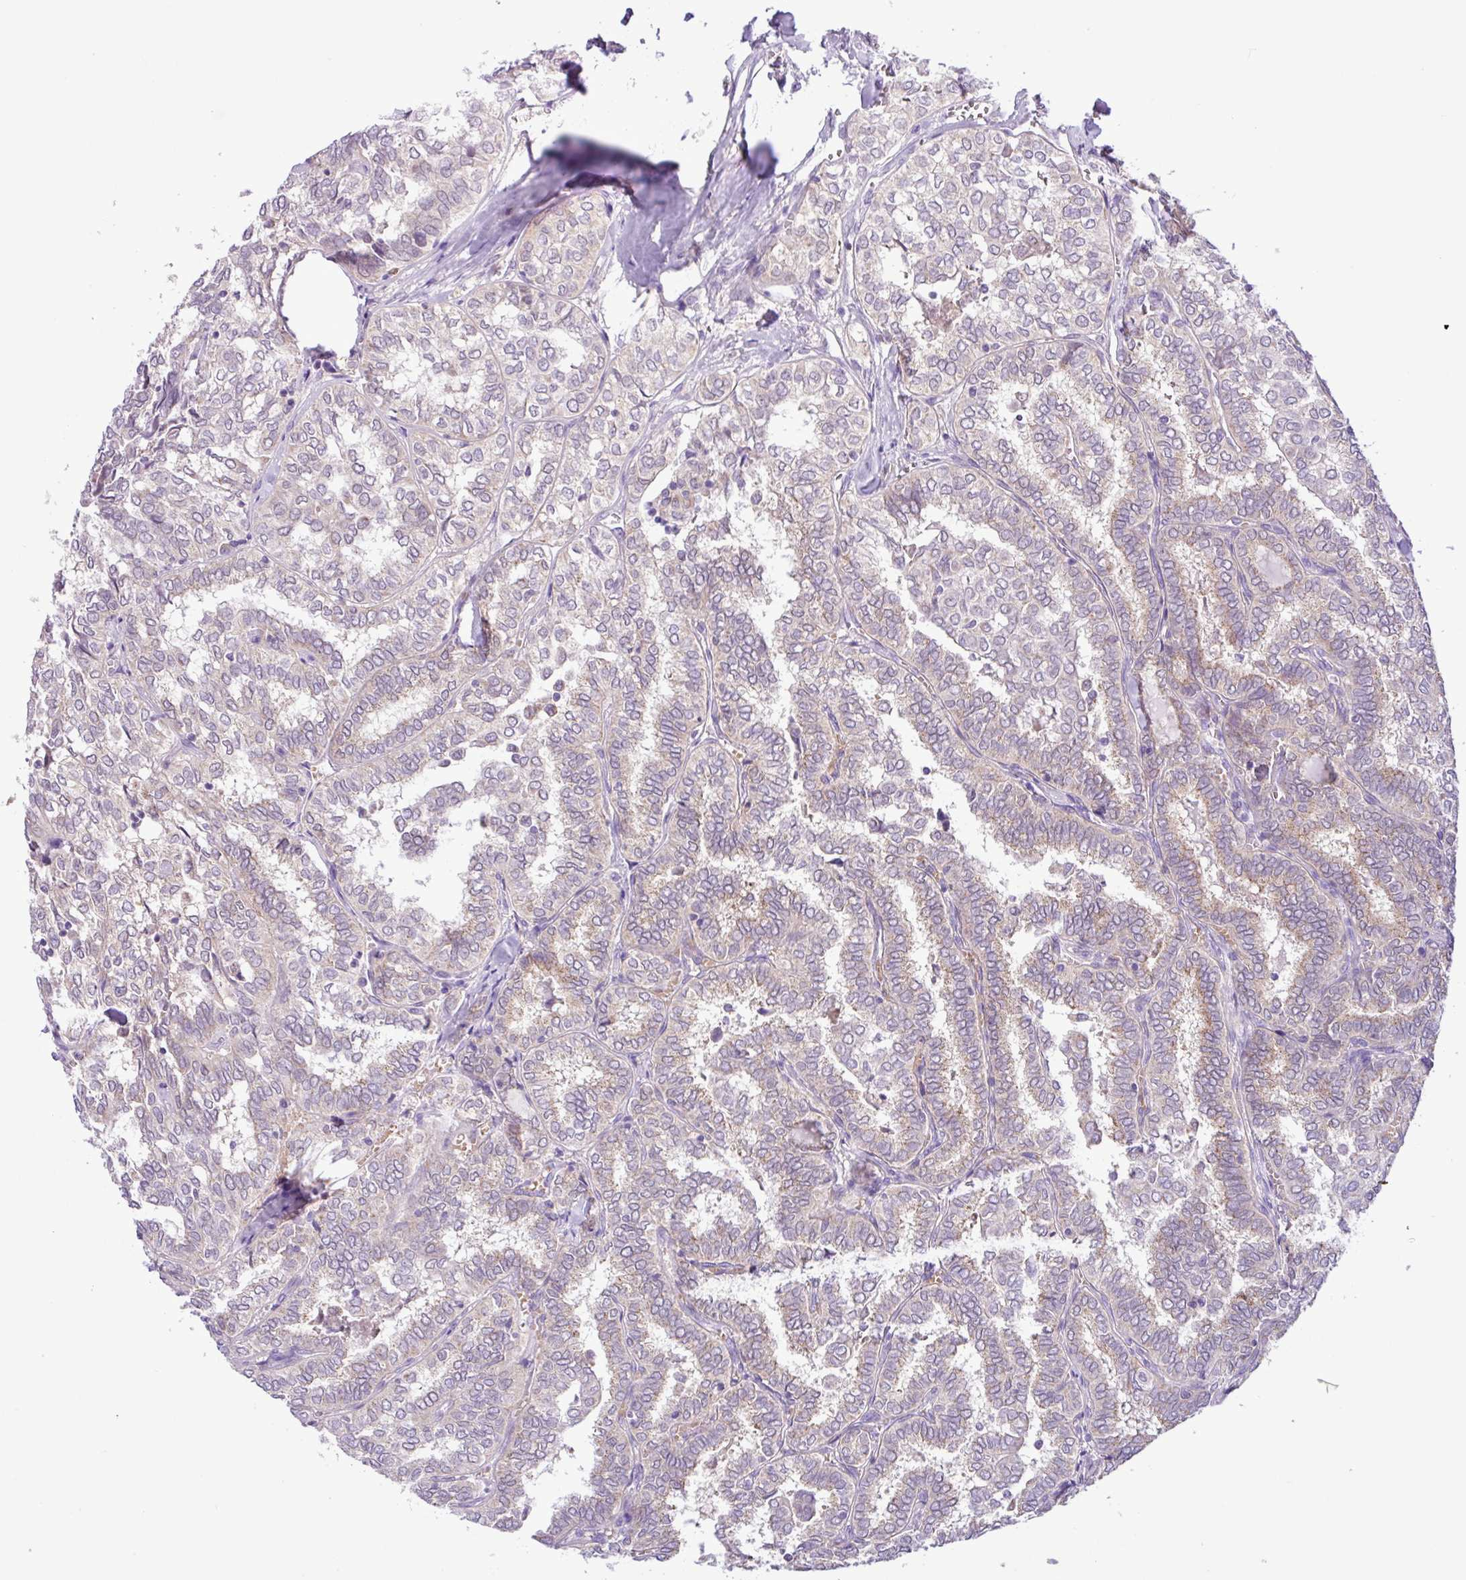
{"staining": {"intensity": "weak", "quantity": "25%-75%", "location": "cytoplasmic/membranous"}, "tissue": "thyroid cancer", "cell_type": "Tumor cells", "image_type": "cancer", "snomed": [{"axis": "morphology", "description": "Papillary adenocarcinoma, NOS"}, {"axis": "topography", "description": "Thyroid gland"}], "caption": "A low amount of weak cytoplasmic/membranous positivity is seen in about 25%-75% of tumor cells in thyroid cancer tissue.", "gene": "TONSL", "patient": {"sex": "female", "age": 30}}